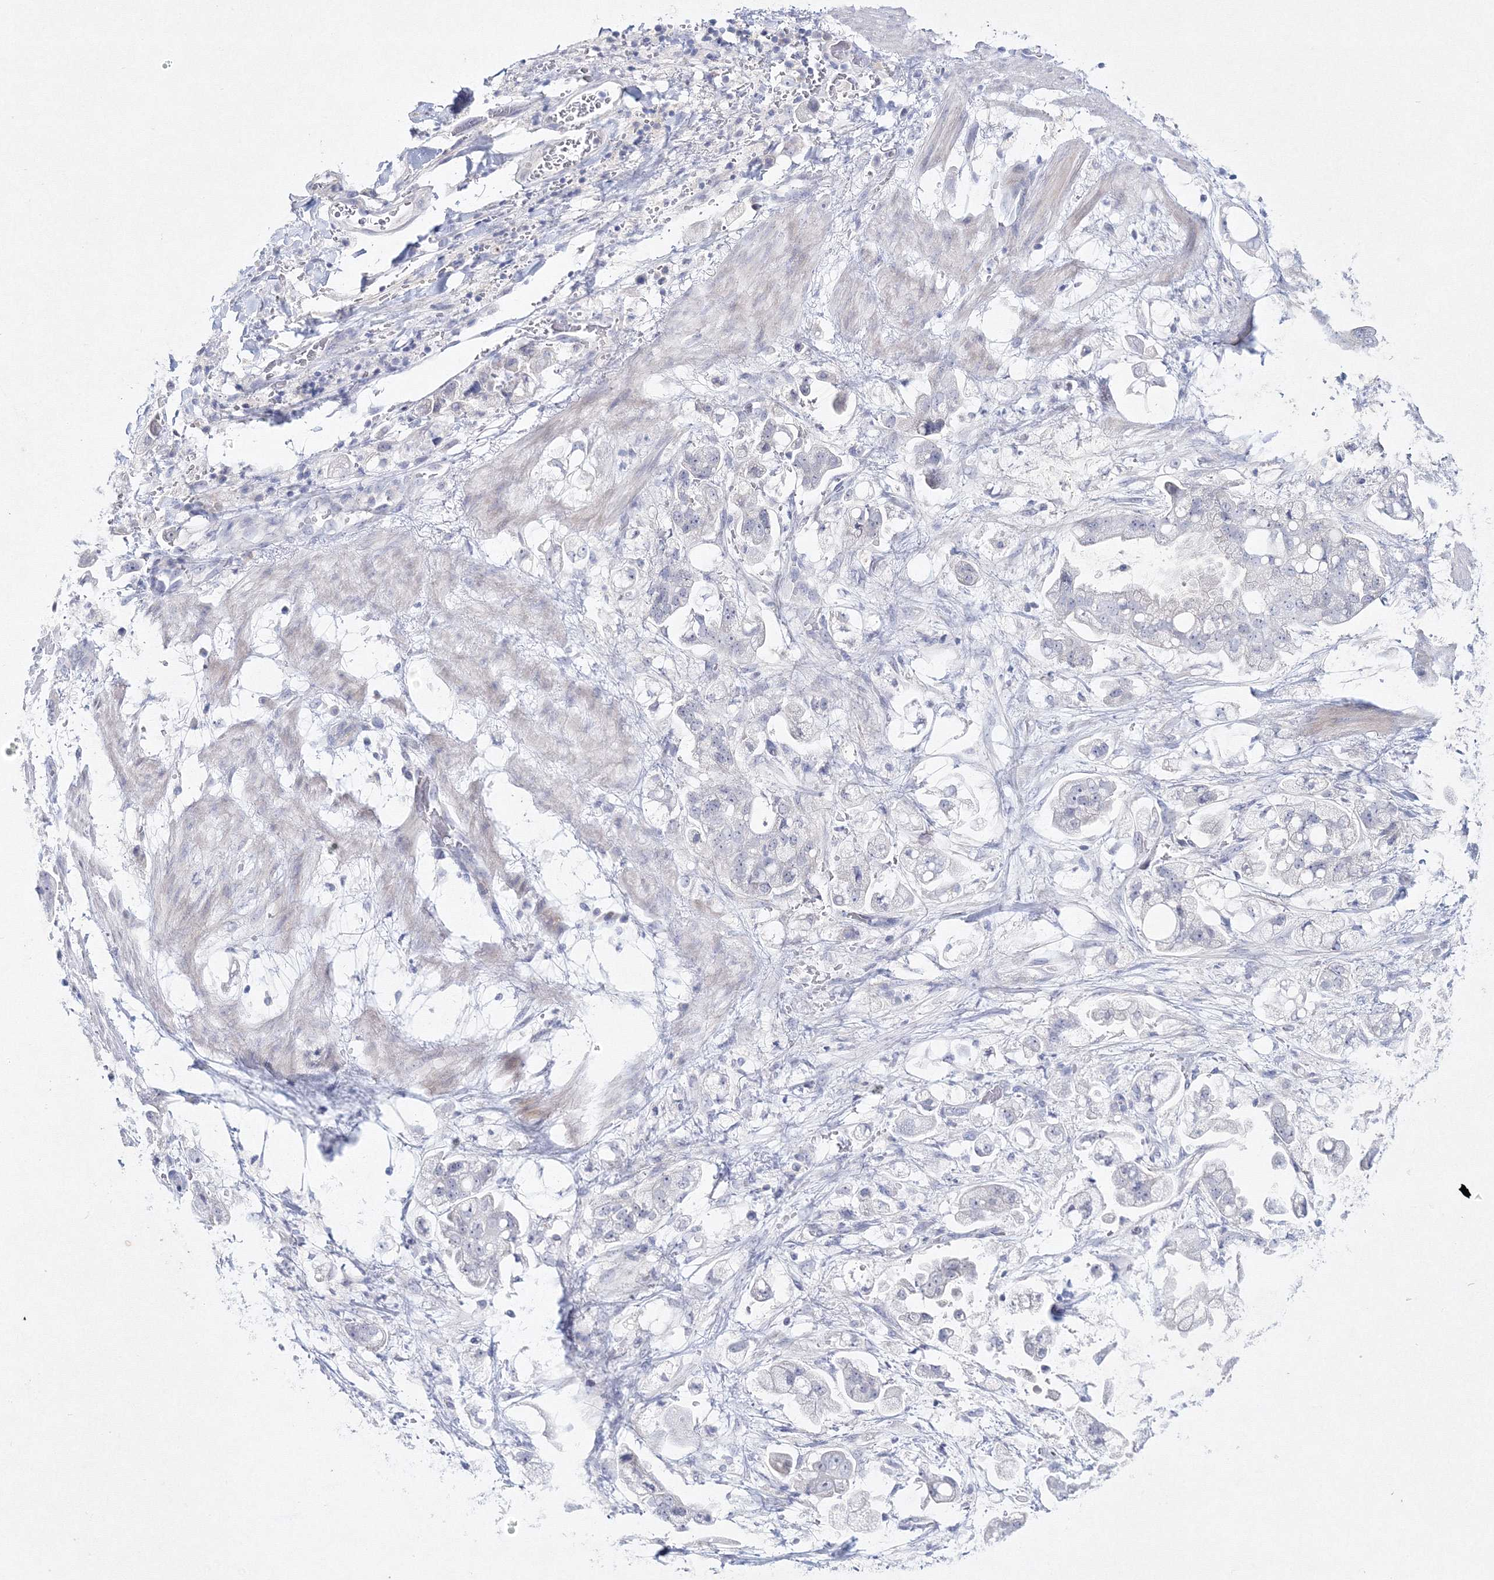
{"staining": {"intensity": "negative", "quantity": "none", "location": "none"}, "tissue": "stomach cancer", "cell_type": "Tumor cells", "image_type": "cancer", "snomed": [{"axis": "morphology", "description": "Adenocarcinoma, NOS"}, {"axis": "topography", "description": "Stomach"}], "caption": "Protein analysis of stomach cancer shows no significant positivity in tumor cells.", "gene": "NEU4", "patient": {"sex": "male", "age": 62}}